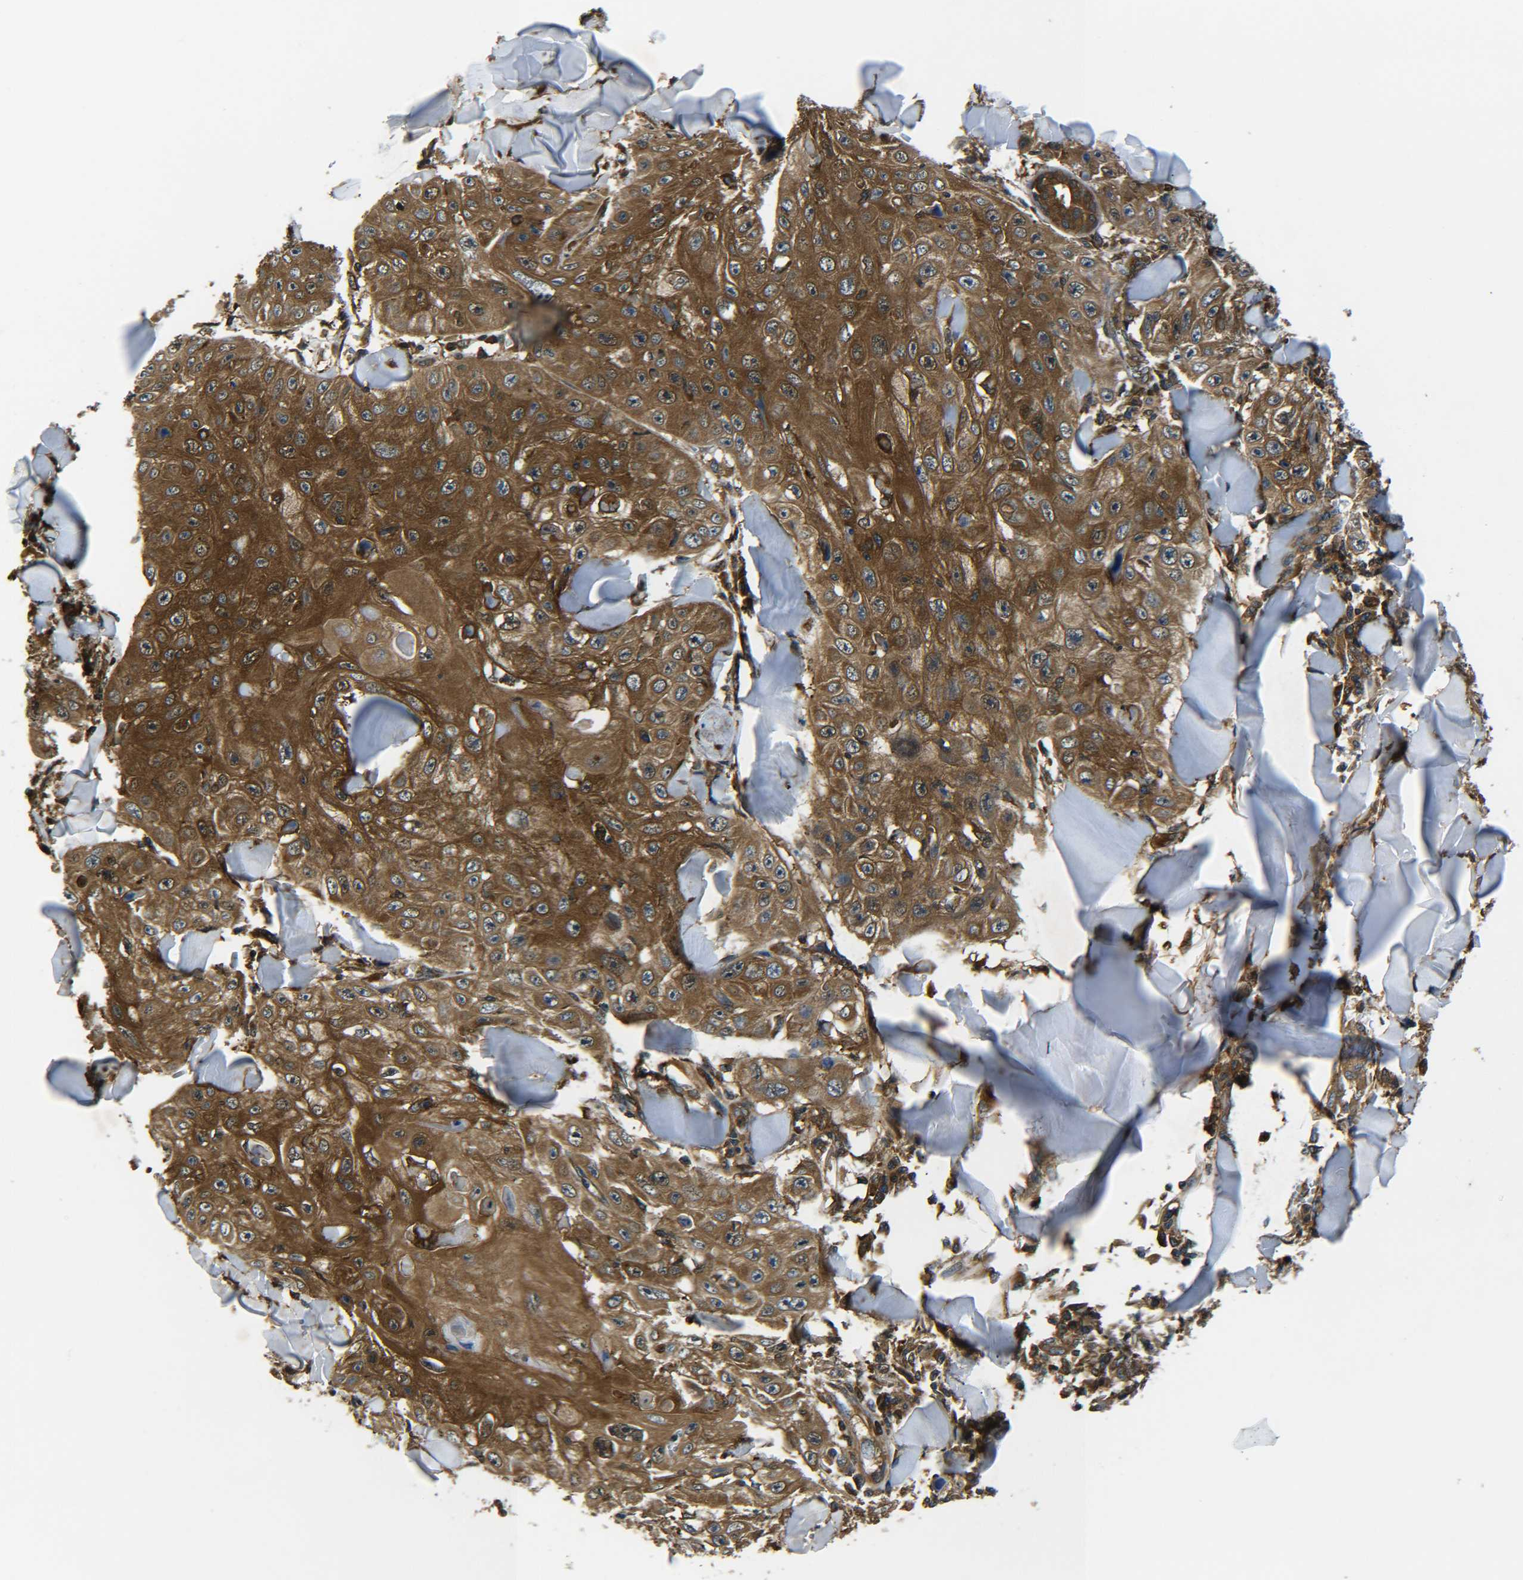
{"staining": {"intensity": "strong", "quantity": ">75%", "location": "cytoplasmic/membranous"}, "tissue": "skin cancer", "cell_type": "Tumor cells", "image_type": "cancer", "snomed": [{"axis": "morphology", "description": "Squamous cell carcinoma, NOS"}, {"axis": "topography", "description": "Skin"}], "caption": "DAB immunohistochemical staining of squamous cell carcinoma (skin) reveals strong cytoplasmic/membranous protein expression in approximately >75% of tumor cells. Using DAB (3,3'-diaminobenzidine) (brown) and hematoxylin (blue) stains, captured at high magnification using brightfield microscopy.", "gene": "PREB", "patient": {"sex": "male", "age": 86}}